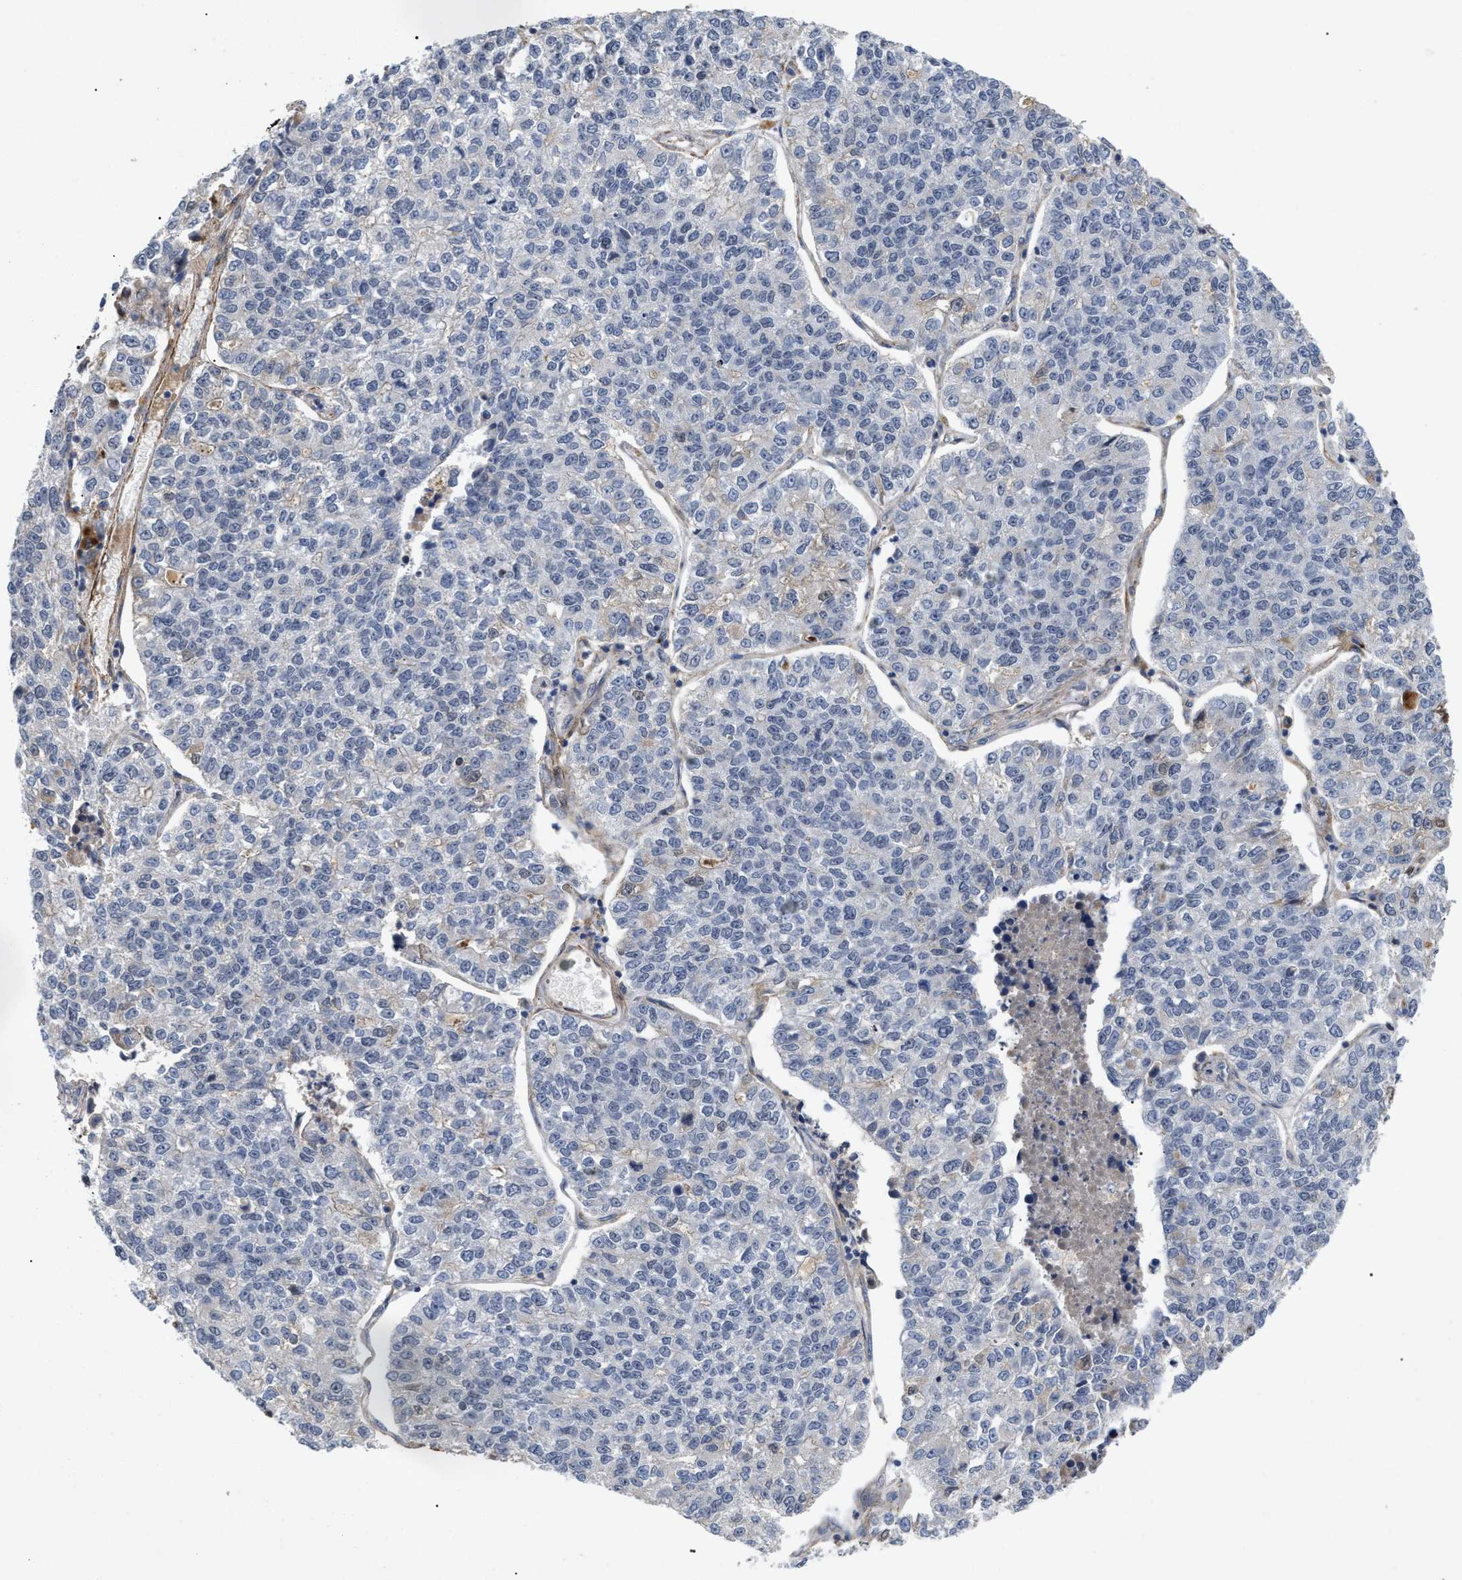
{"staining": {"intensity": "negative", "quantity": "none", "location": "none"}, "tissue": "lung cancer", "cell_type": "Tumor cells", "image_type": "cancer", "snomed": [{"axis": "morphology", "description": "Adenocarcinoma, NOS"}, {"axis": "topography", "description": "Lung"}], "caption": "The IHC histopathology image has no significant expression in tumor cells of lung cancer (adenocarcinoma) tissue.", "gene": "ST6GALNAC6", "patient": {"sex": "male", "age": 49}}